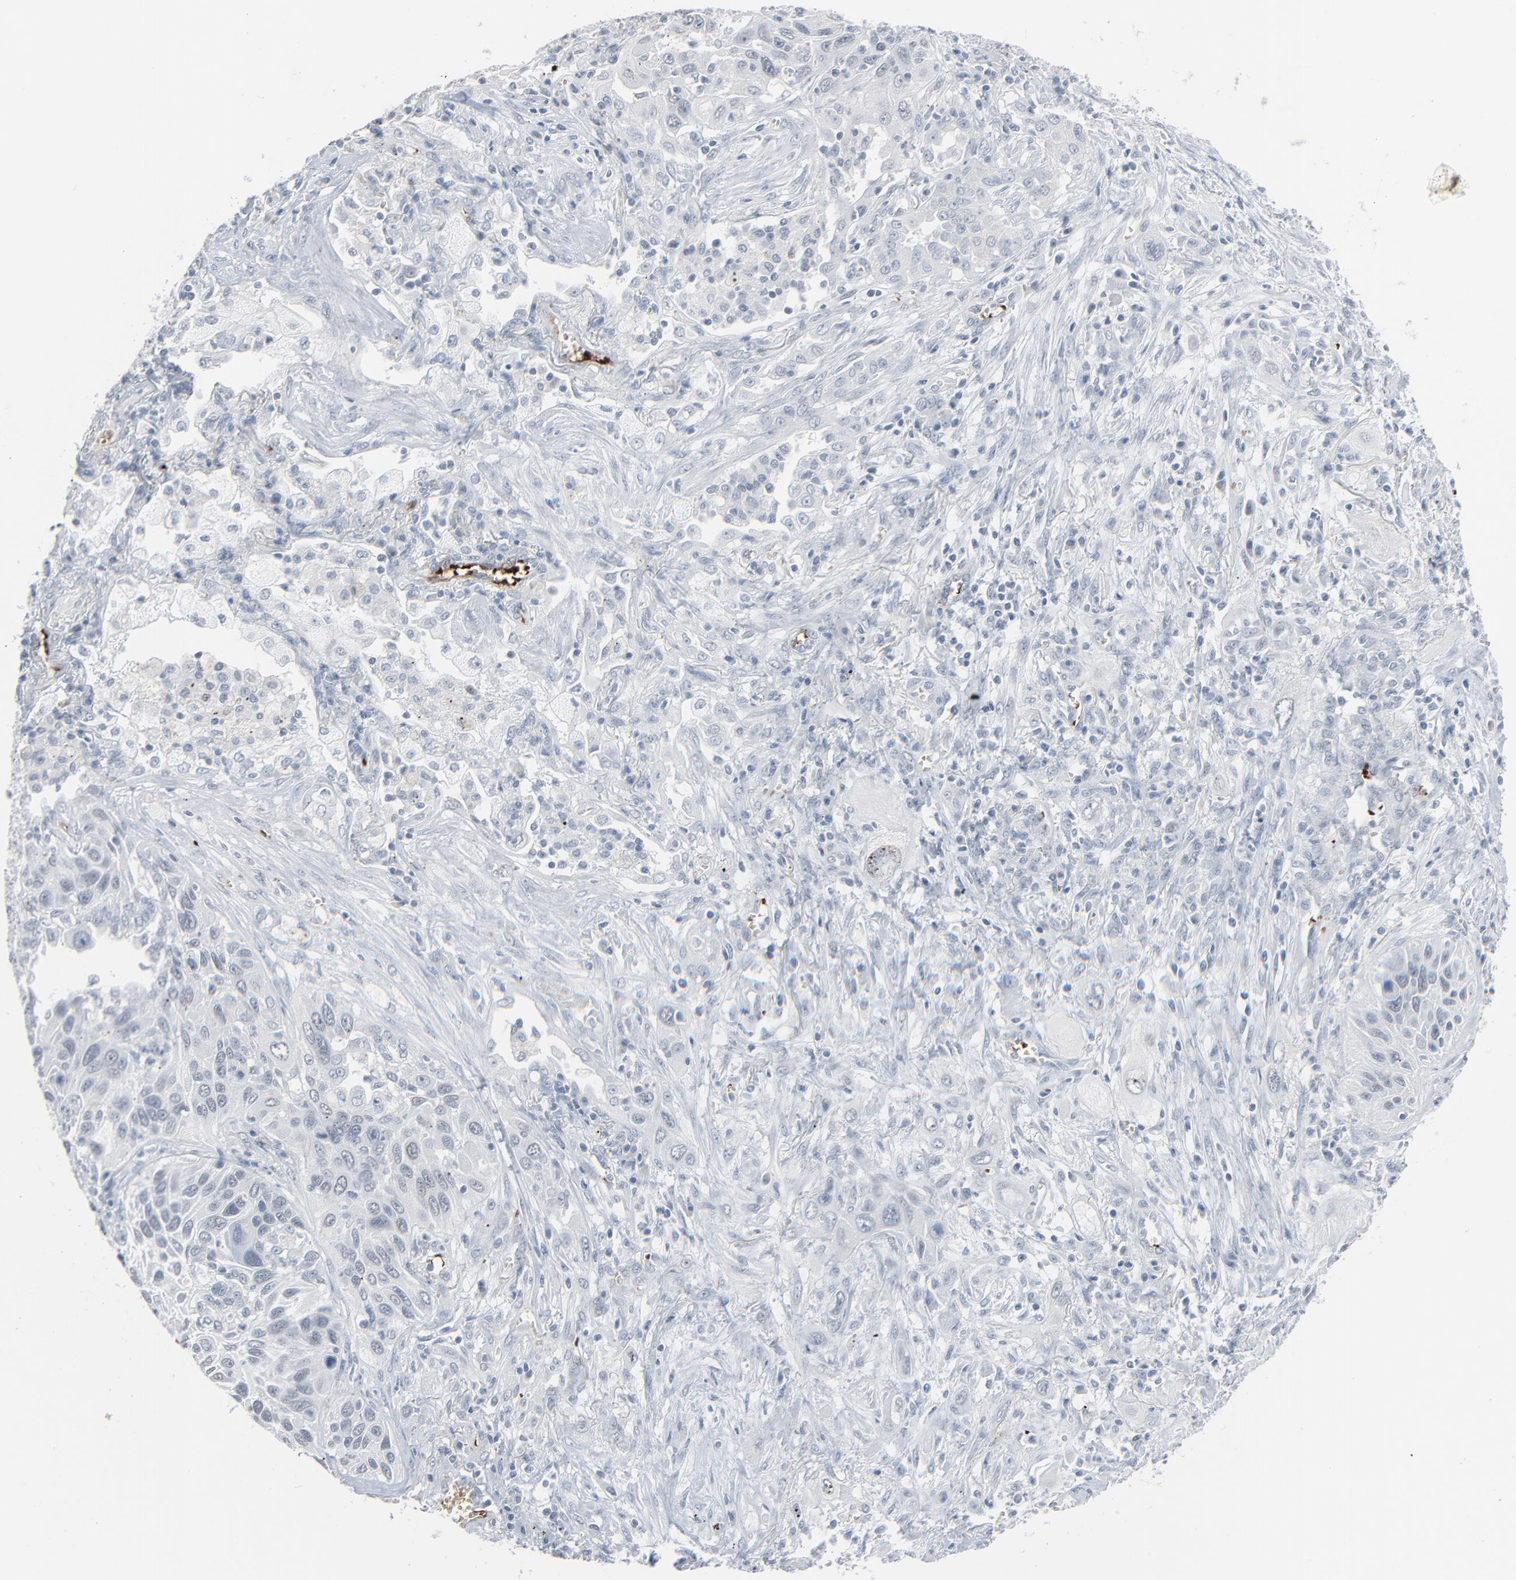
{"staining": {"intensity": "negative", "quantity": "none", "location": "none"}, "tissue": "lung cancer", "cell_type": "Tumor cells", "image_type": "cancer", "snomed": [{"axis": "morphology", "description": "Squamous cell carcinoma, NOS"}, {"axis": "topography", "description": "Lung"}], "caption": "Histopathology image shows no significant protein staining in tumor cells of lung squamous cell carcinoma.", "gene": "SAGE1", "patient": {"sex": "female", "age": 76}}